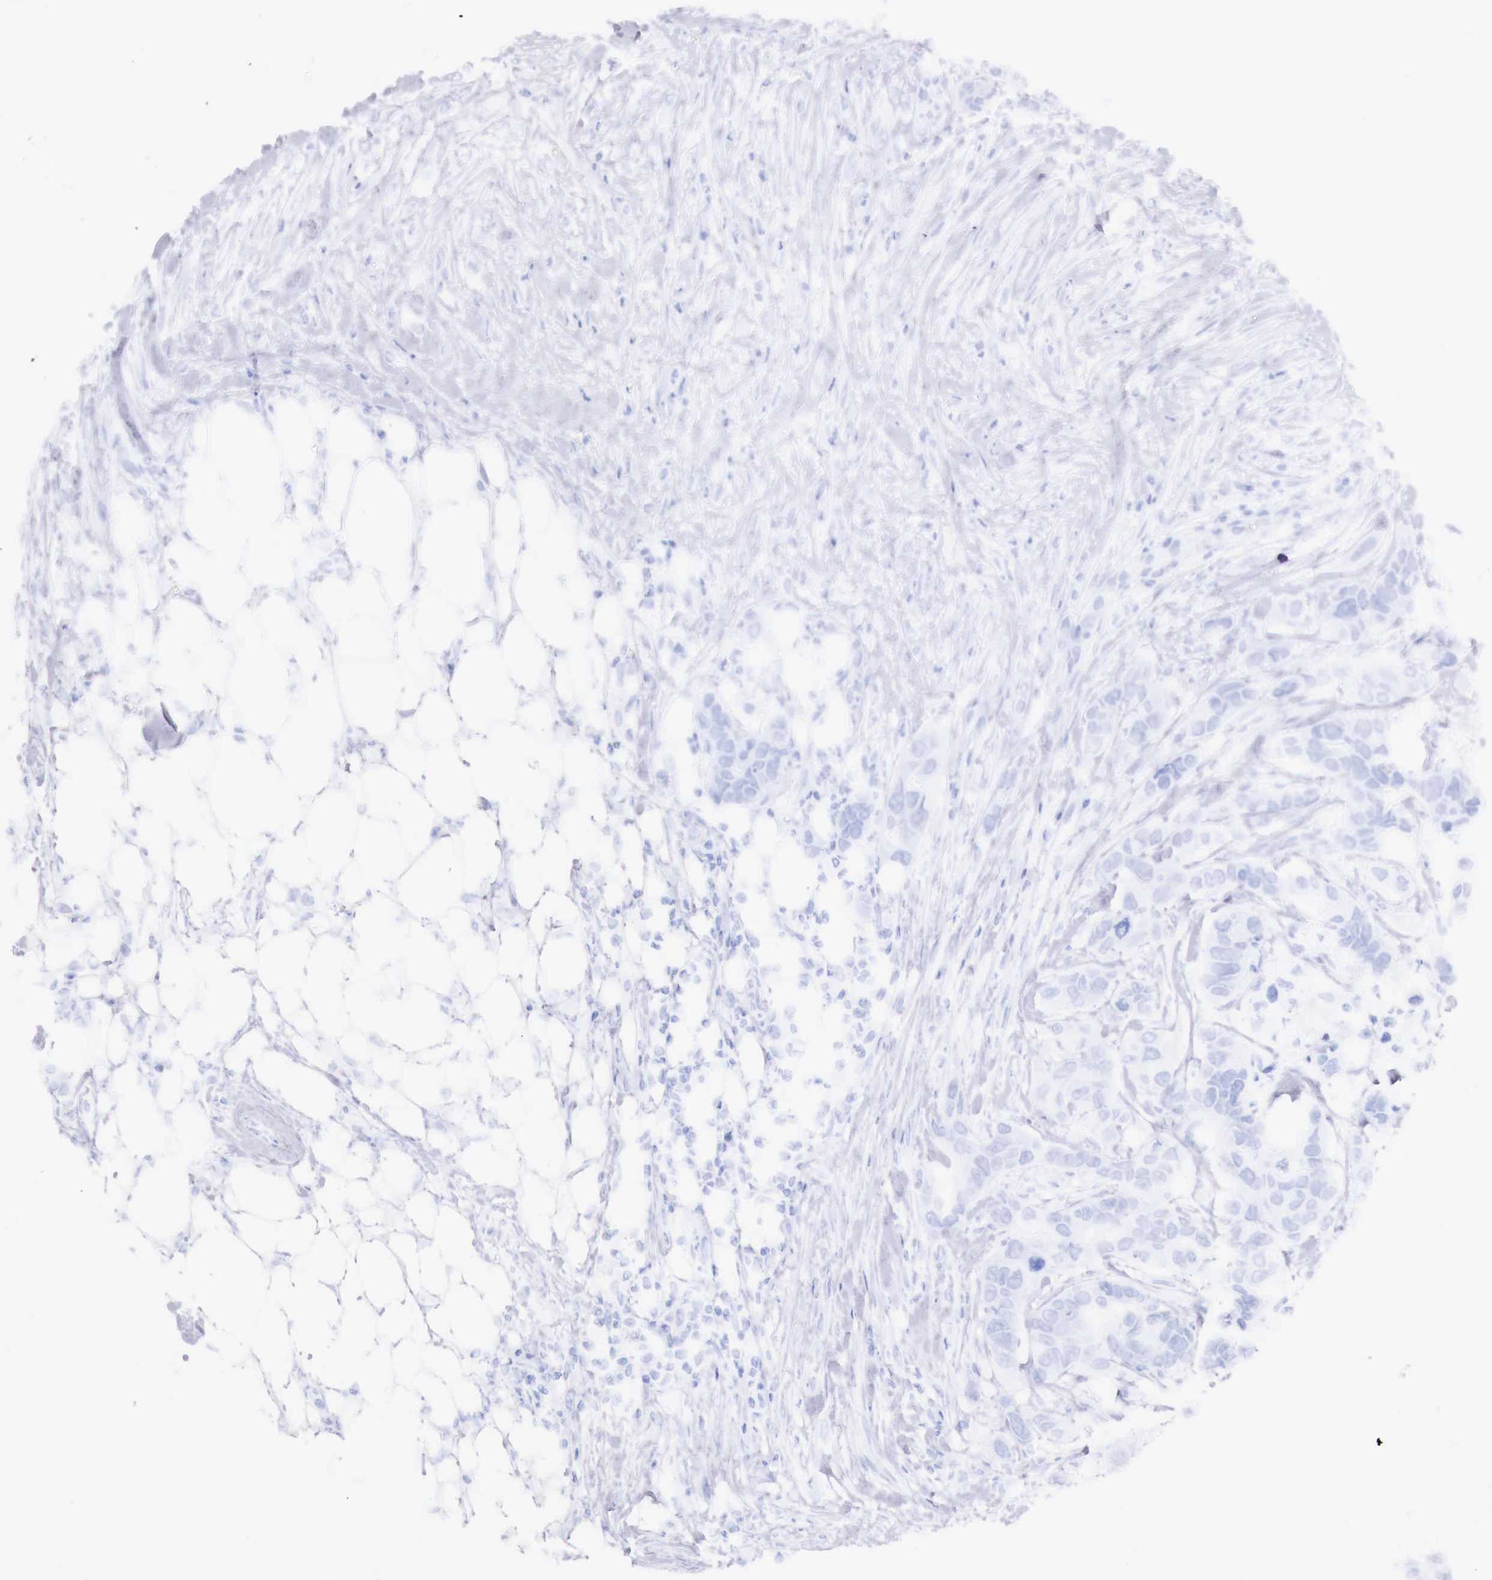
{"staining": {"intensity": "negative", "quantity": "none", "location": "none"}, "tissue": "colorectal cancer", "cell_type": "Tumor cells", "image_type": "cancer", "snomed": [{"axis": "morphology", "description": "Adenocarcinoma, NOS"}, {"axis": "topography", "description": "Colon"}], "caption": "A photomicrograph of human colorectal cancer (adenocarcinoma) is negative for staining in tumor cells.", "gene": "INHA", "patient": {"sex": "female", "age": 70}}